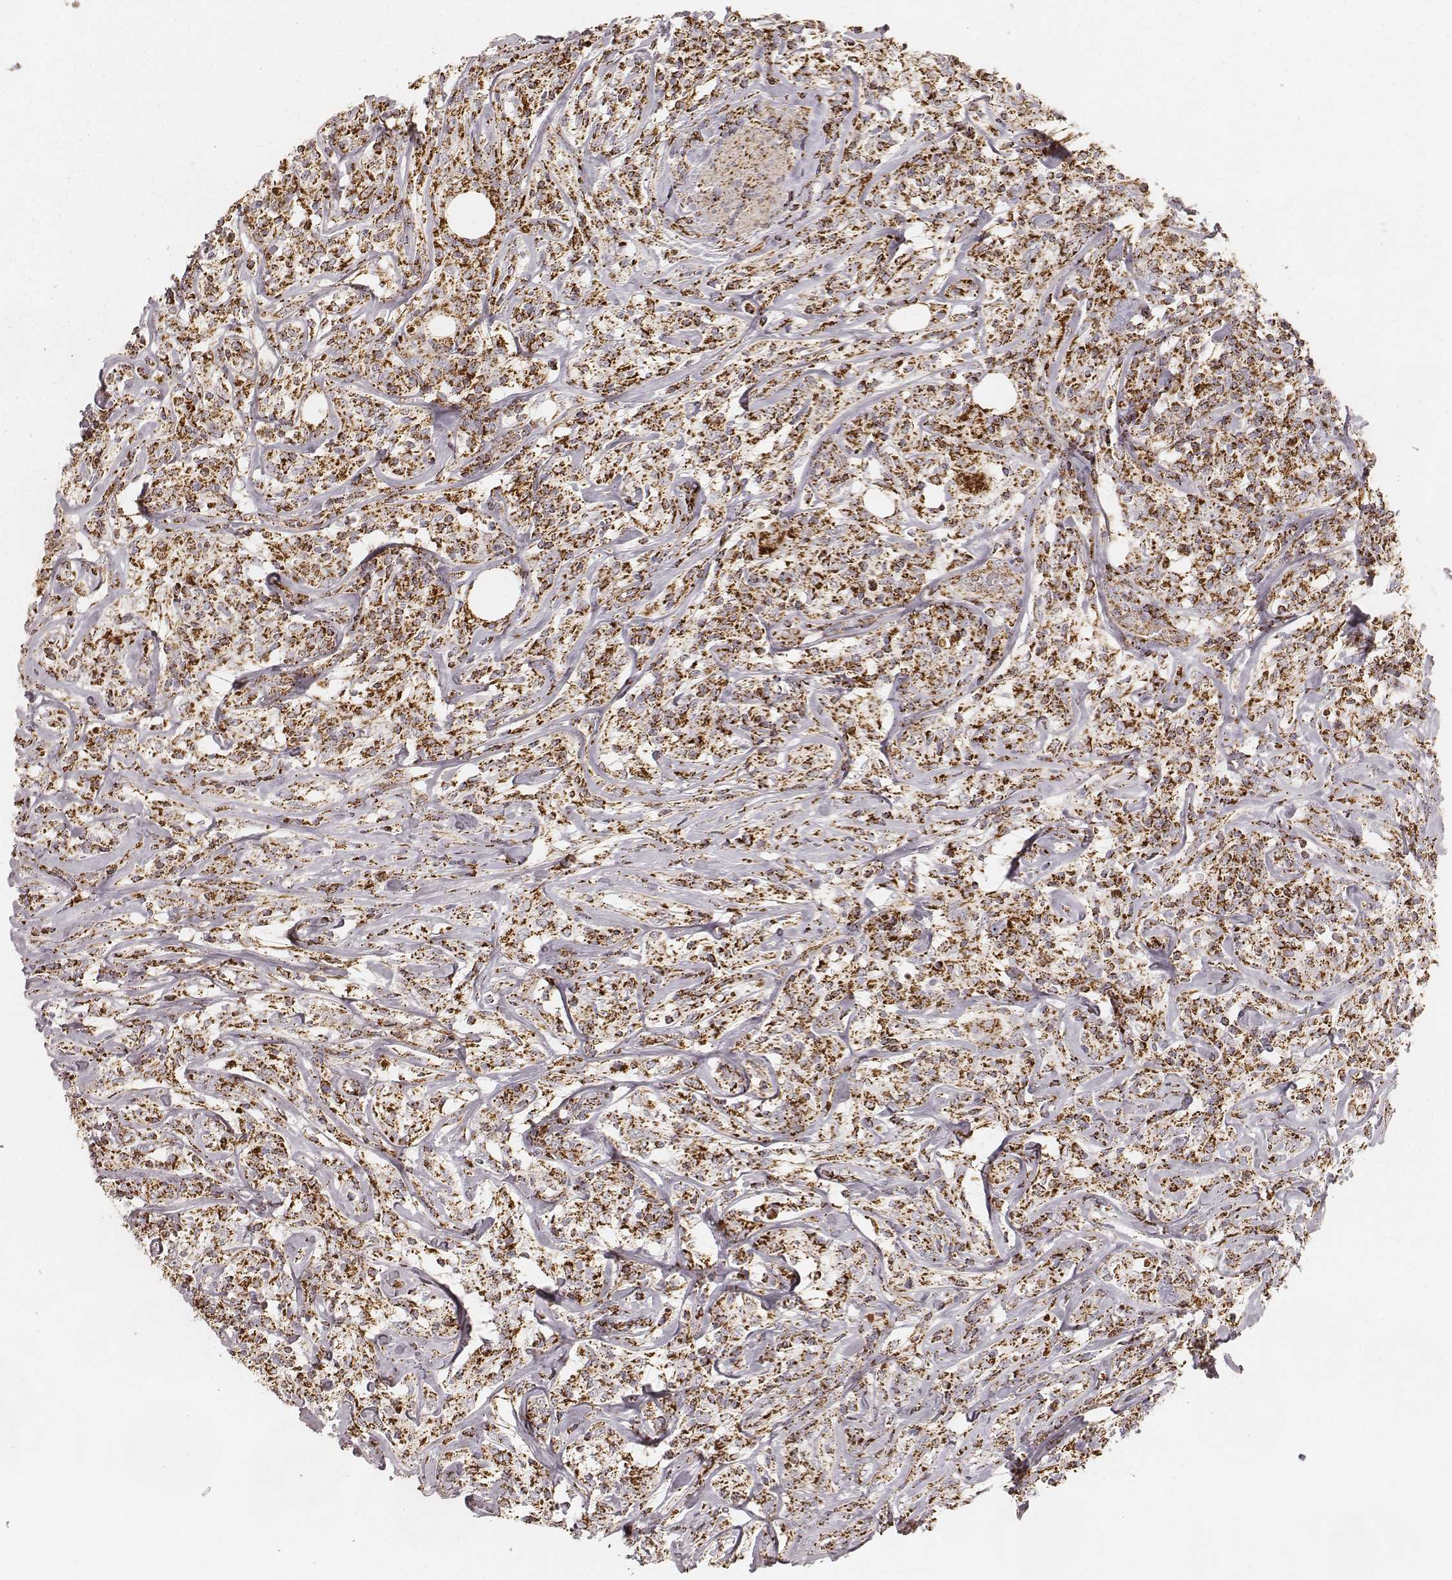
{"staining": {"intensity": "strong", "quantity": ">75%", "location": "cytoplasmic/membranous"}, "tissue": "lymphoma", "cell_type": "Tumor cells", "image_type": "cancer", "snomed": [{"axis": "morphology", "description": "Malignant lymphoma, non-Hodgkin's type, High grade"}, {"axis": "topography", "description": "Lymph node"}], "caption": "This histopathology image reveals lymphoma stained with IHC to label a protein in brown. The cytoplasmic/membranous of tumor cells show strong positivity for the protein. Nuclei are counter-stained blue.", "gene": "CS", "patient": {"sex": "female", "age": 84}}